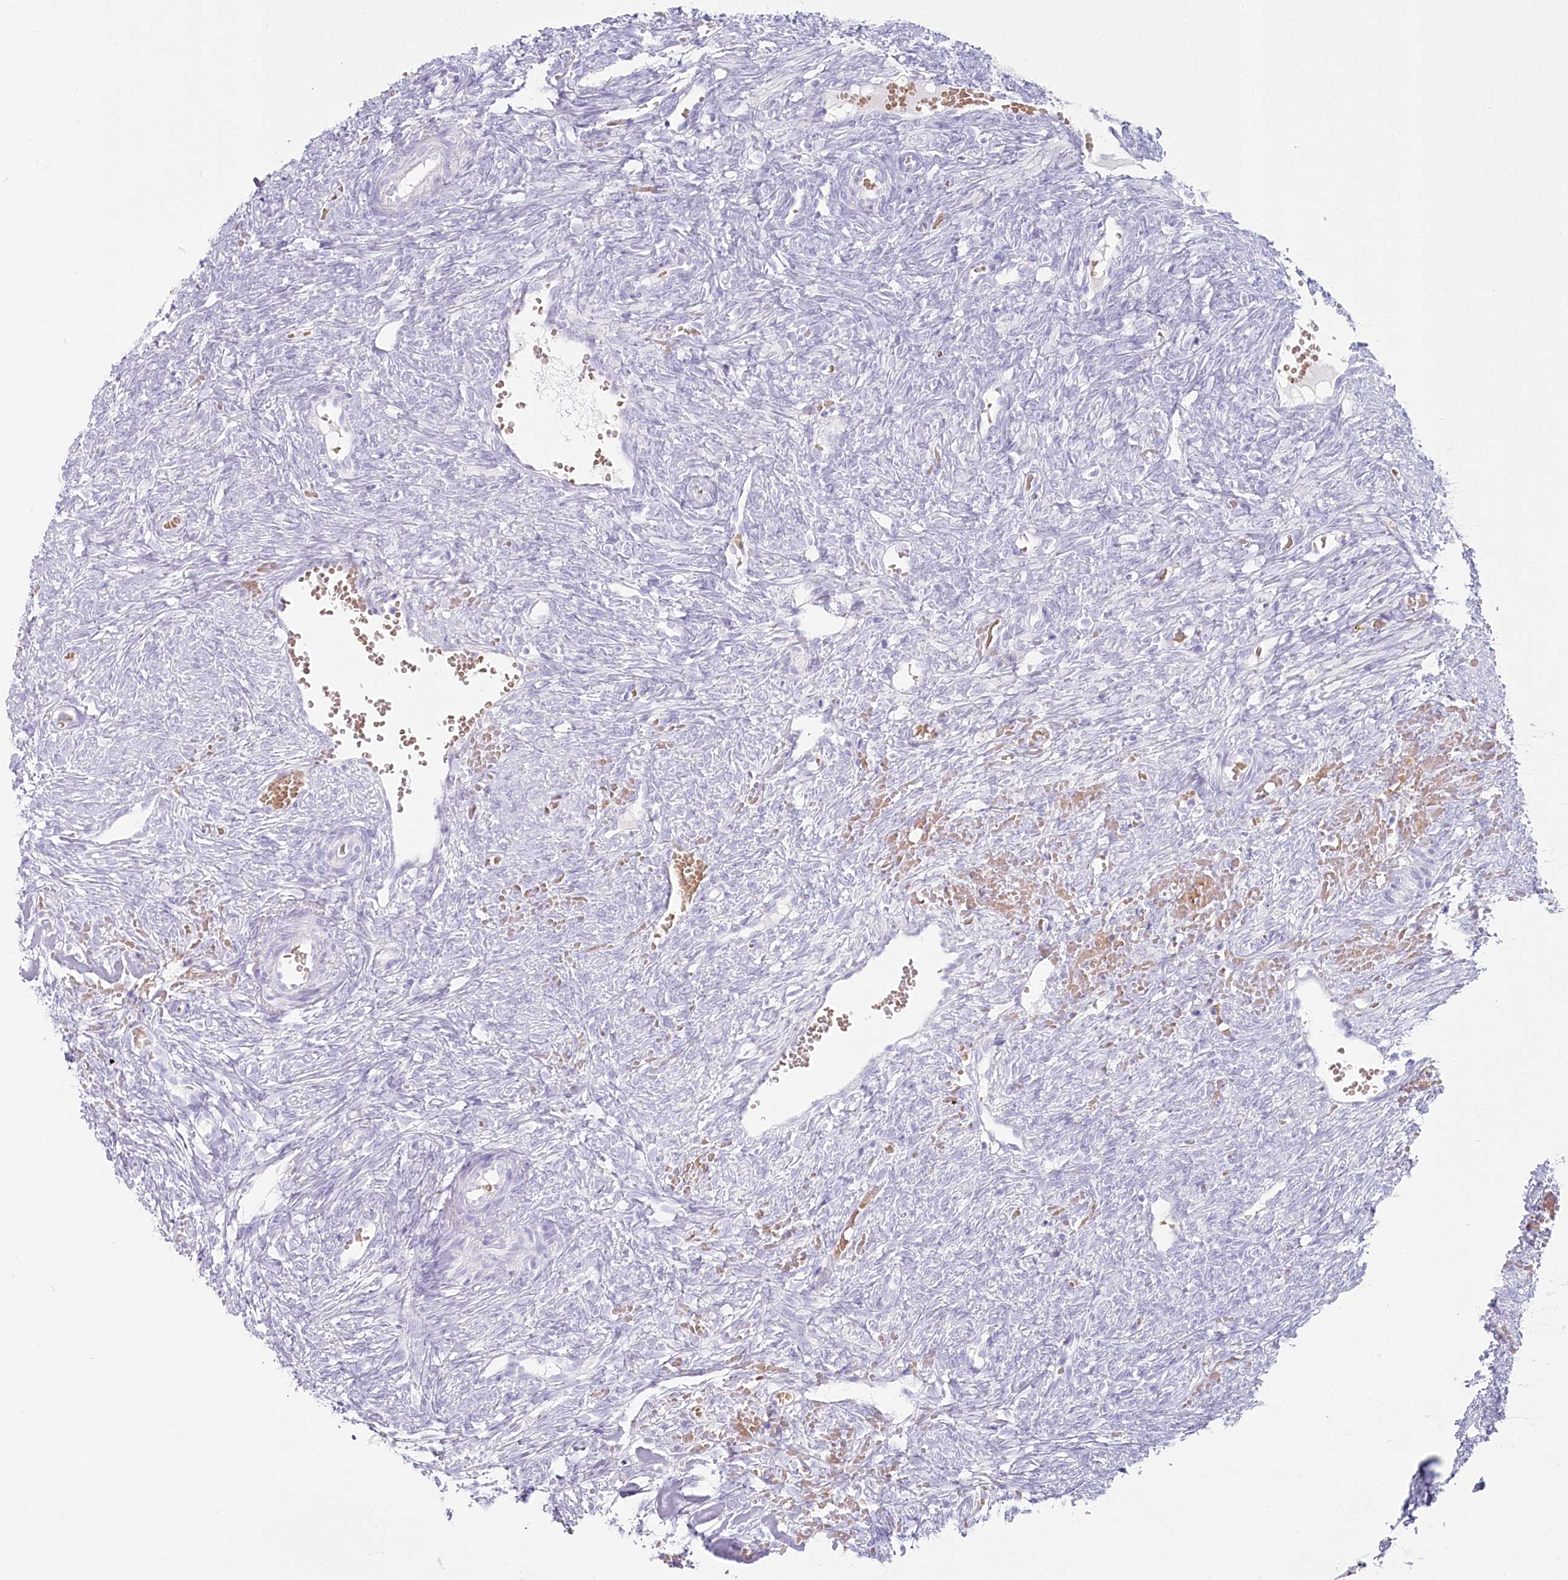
{"staining": {"intensity": "negative", "quantity": "none", "location": "none"}, "tissue": "ovary", "cell_type": "Follicle cells", "image_type": "normal", "snomed": [{"axis": "morphology", "description": "Normal tissue, NOS"}, {"axis": "topography", "description": "Ovary"}], "caption": "This is an immunohistochemistry (IHC) image of unremarkable human ovary. There is no expression in follicle cells.", "gene": "IFIT5", "patient": {"sex": "female", "age": 41}}